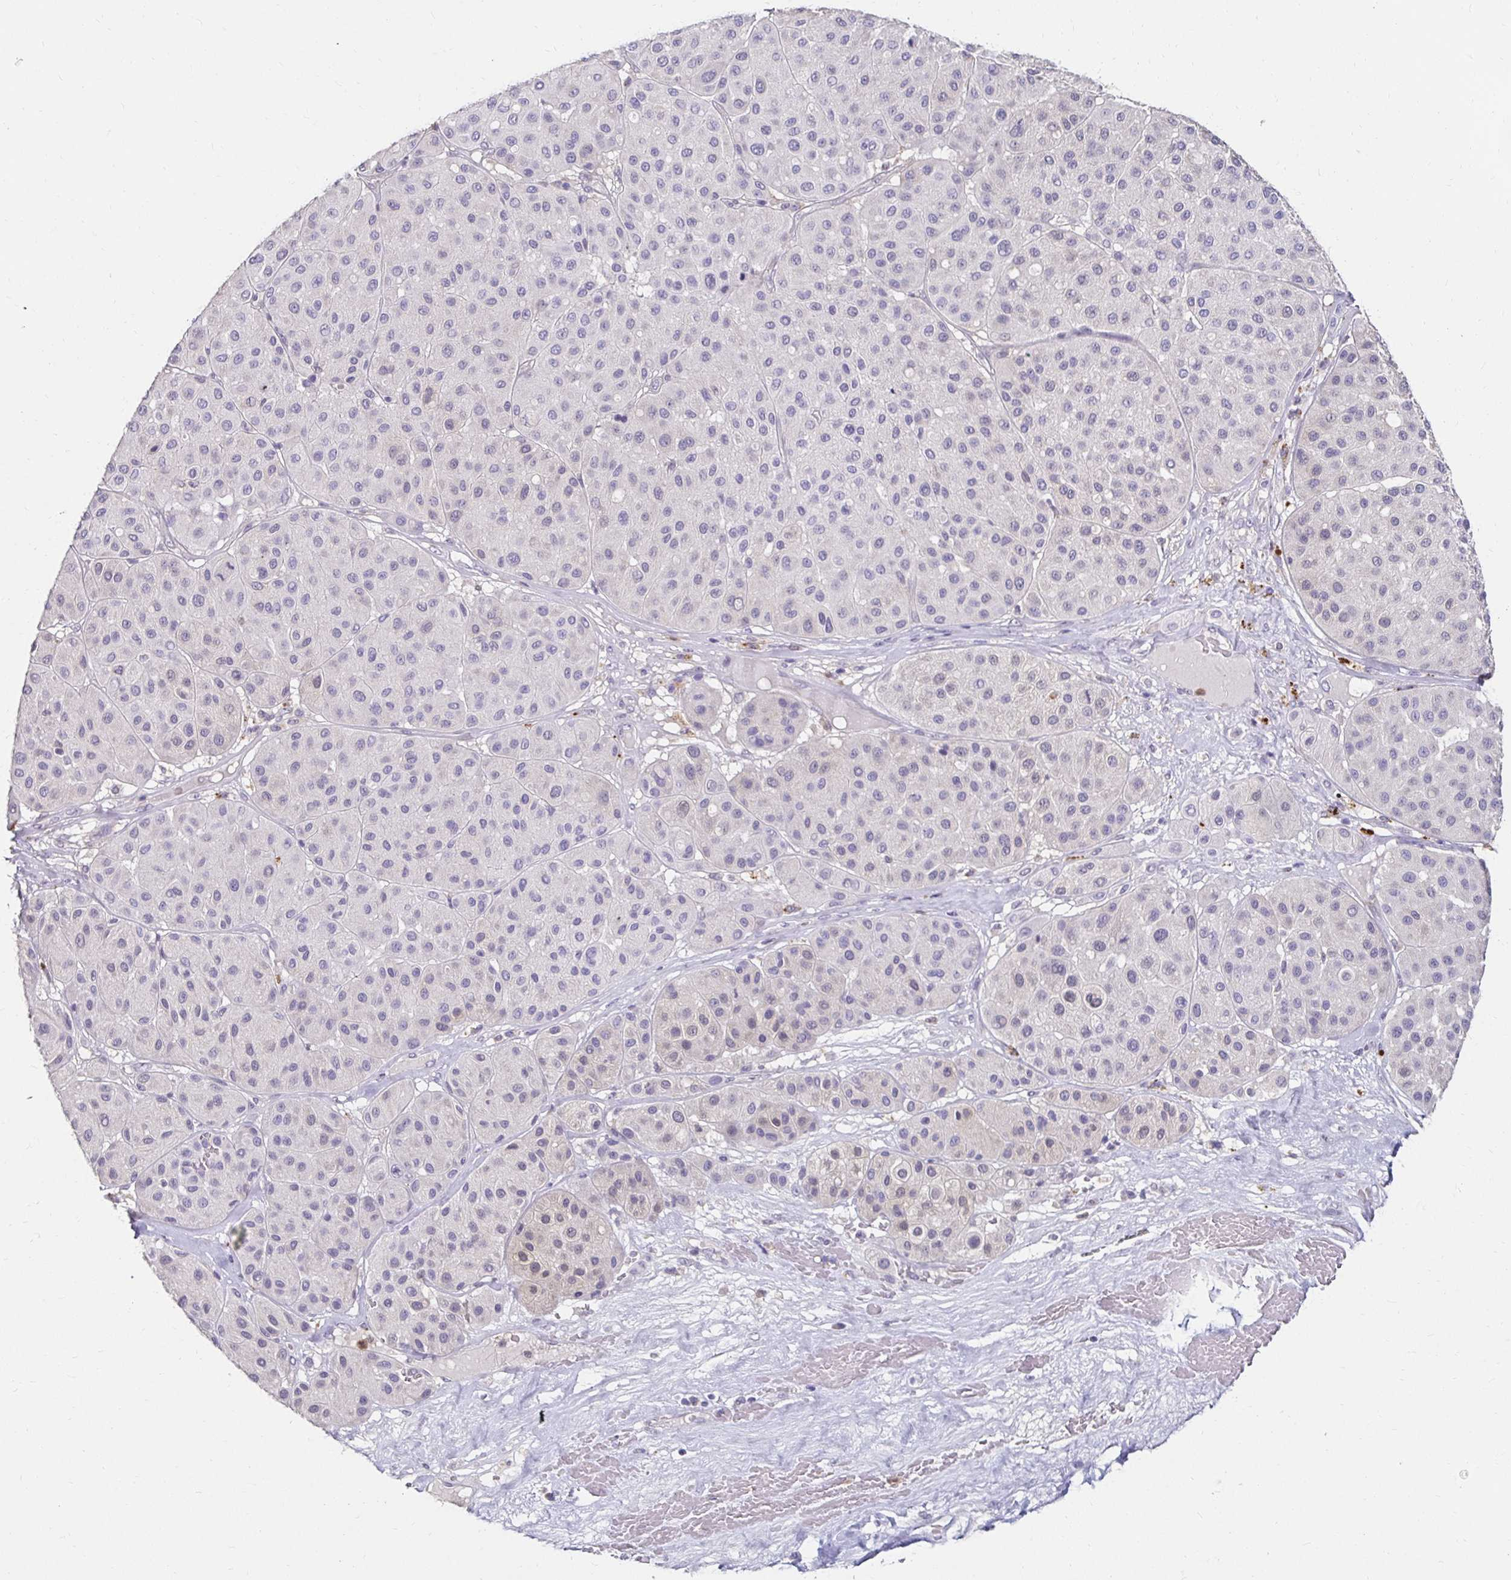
{"staining": {"intensity": "negative", "quantity": "none", "location": "none"}, "tissue": "melanoma", "cell_type": "Tumor cells", "image_type": "cancer", "snomed": [{"axis": "morphology", "description": "Malignant melanoma, Metastatic site"}, {"axis": "topography", "description": "Smooth muscle"}], "caption": "Human melanoma stained for a protein using immunohistochemistry displays no staining in tumor cells.", "gene": "GK2", "patient": {"sex": "male", "age": 41}}